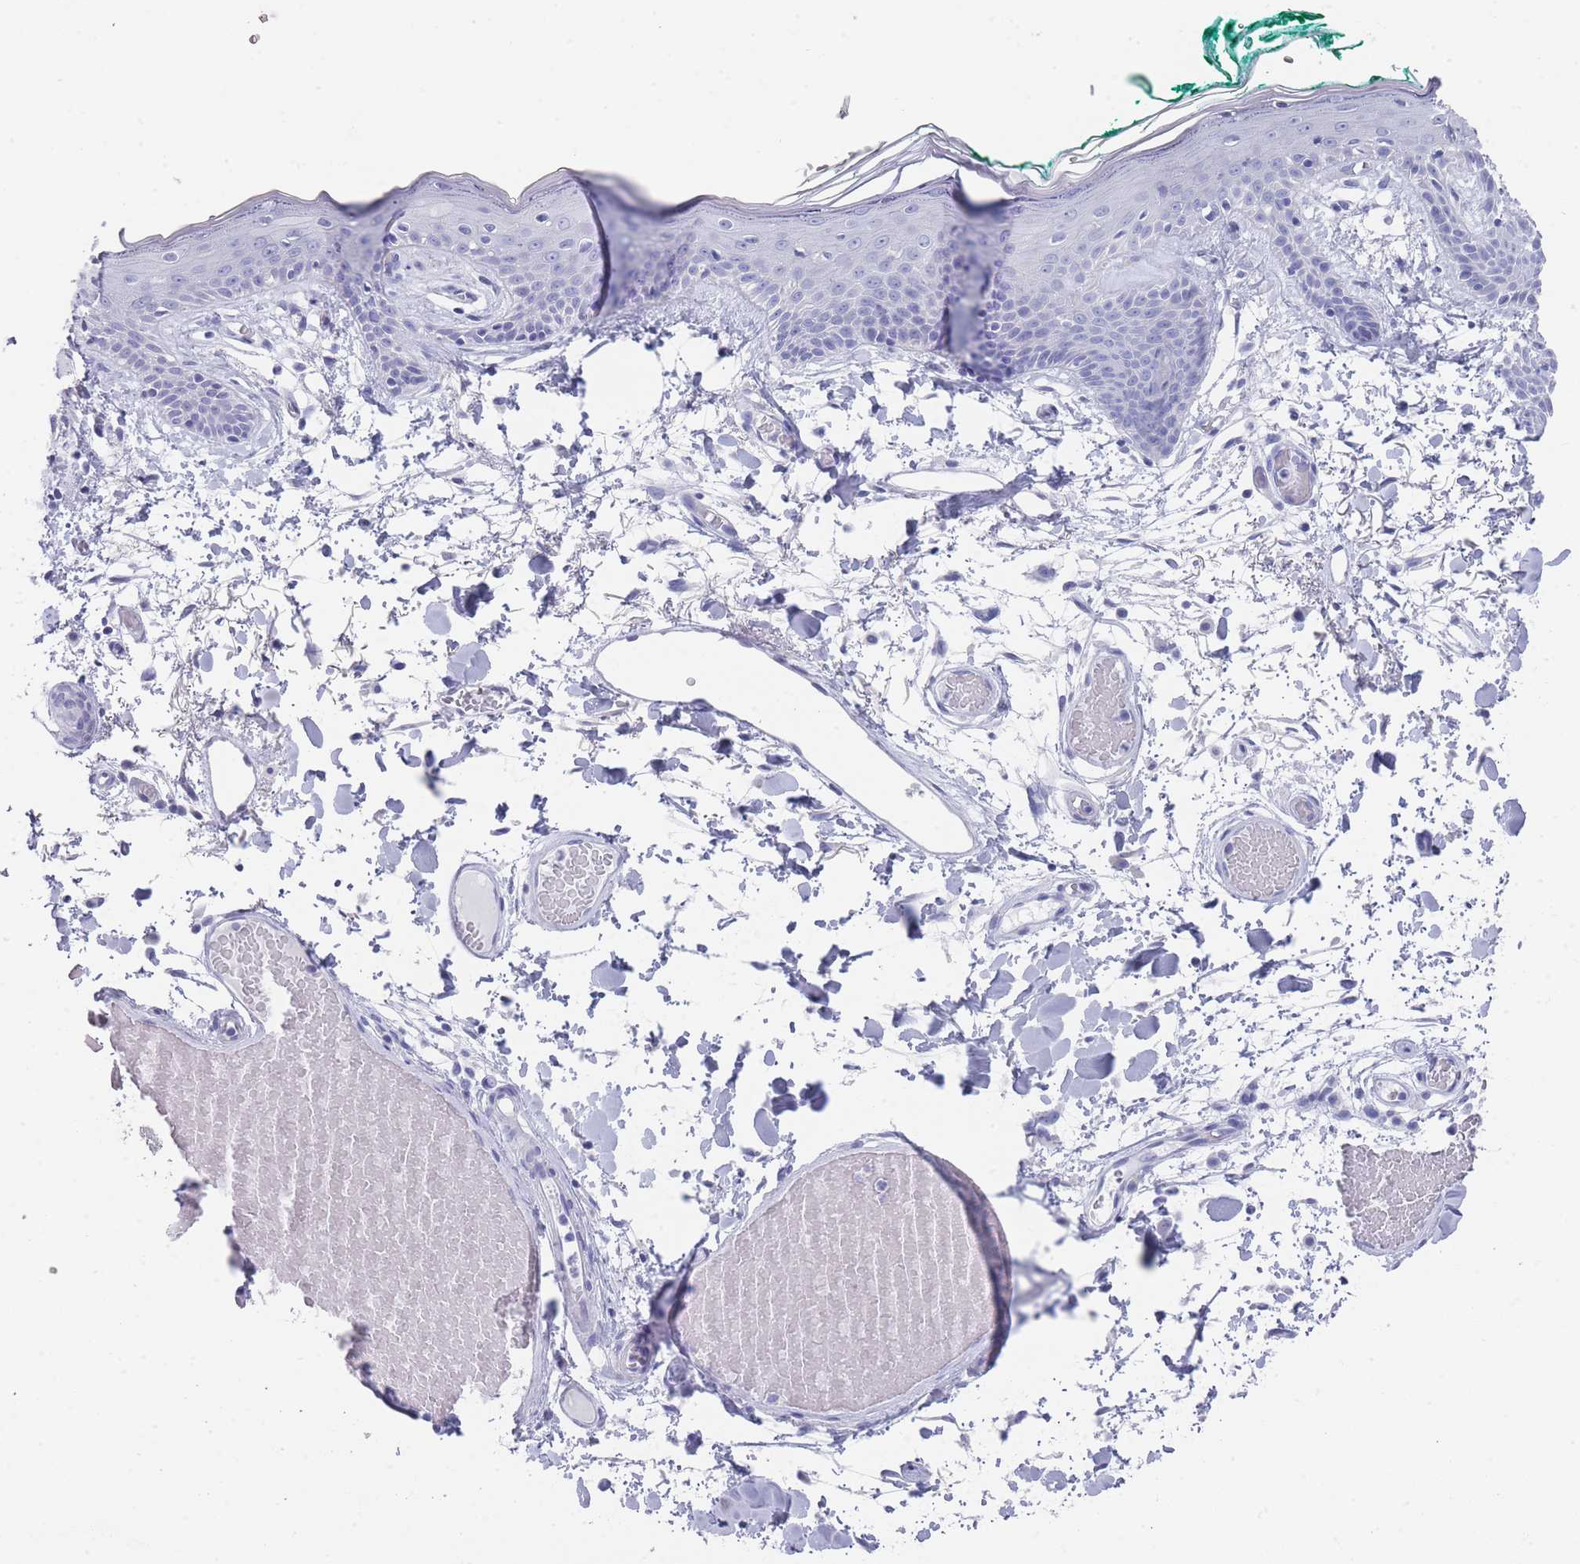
{"staining": {"intensity": "negative", "quantity": "none", "location": "none"}, "tissue": "skin", "cell_type": "Fibroblasts", "image_type": "normal", "snomed": [{"axis": "morphology", "description": "Normal tissue, NOS"}, {"axis": "topography", "description": "Skin"}], "caption": "This is an immunohistochemistry (IHC) image of benign skin. There is no expression in fibroblasts.", "gene": "RAB2B", "patient": {"sex": "male", "age": 79}}